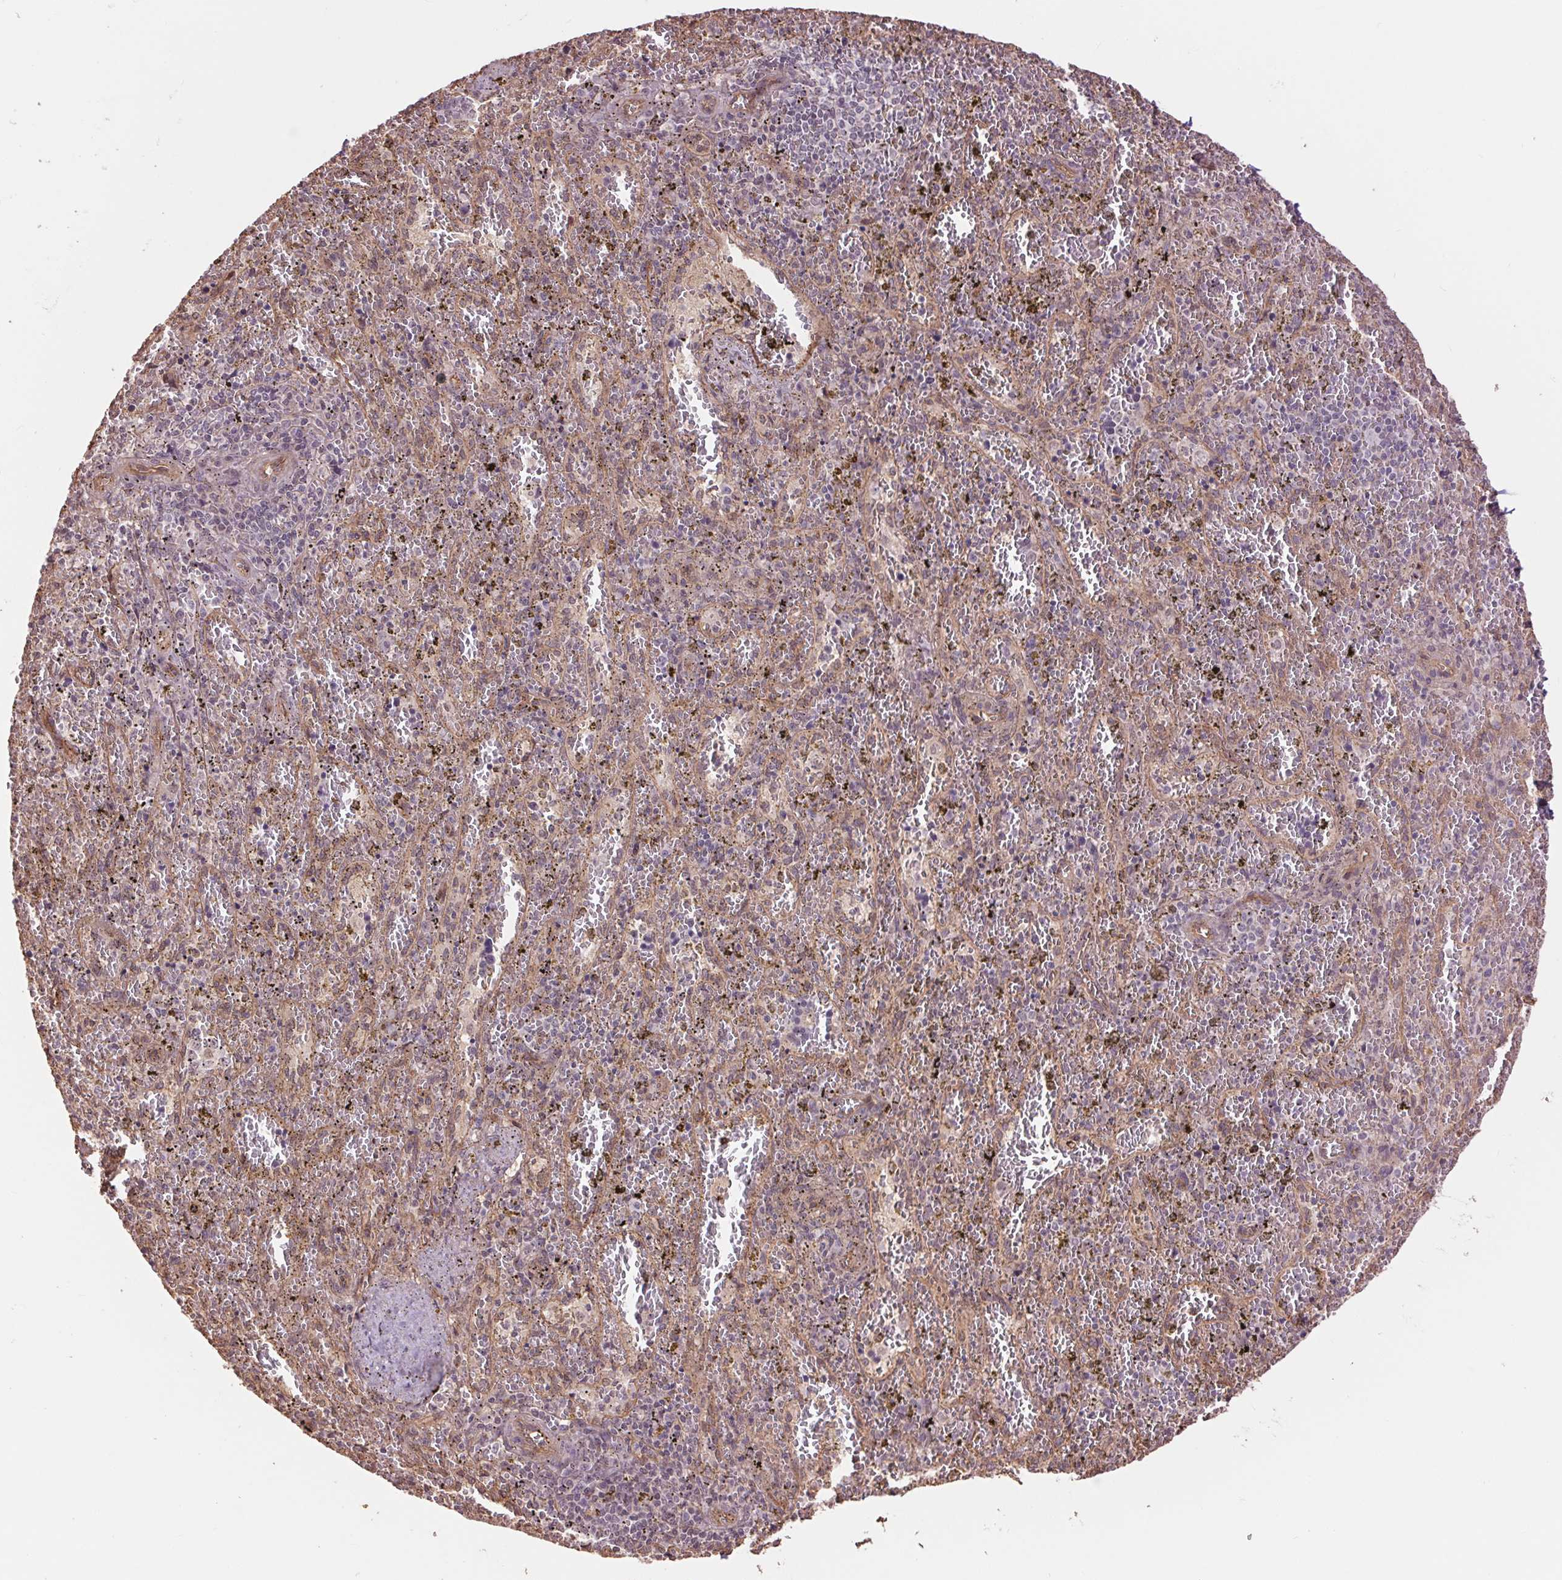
{"staining": {"intensity": "negative", "quantity": "none", "location": "none"}, "tissue": "spleen", "cell_type": "Cells in red pulp", "image_type": "normal", "snomed": [{"axis": "morphology", "description": "Normal tissue, NOS"}, {"axis": "topography", "description": "Spleen"}], "caption": "High magnification brightfield microscopy of unremarkable spleen stained with DAB (3,3'-diaminobenzidine) (brown) and counterstained with hematoxylin (blue): cells in red pulp show no significant expression. (DAB (3,3'-diaminobenzidine) immunohistochemistry with hematoxylin counter stain).", "gene": "PALM", "patient": {"sex": "female", "age": 50}}